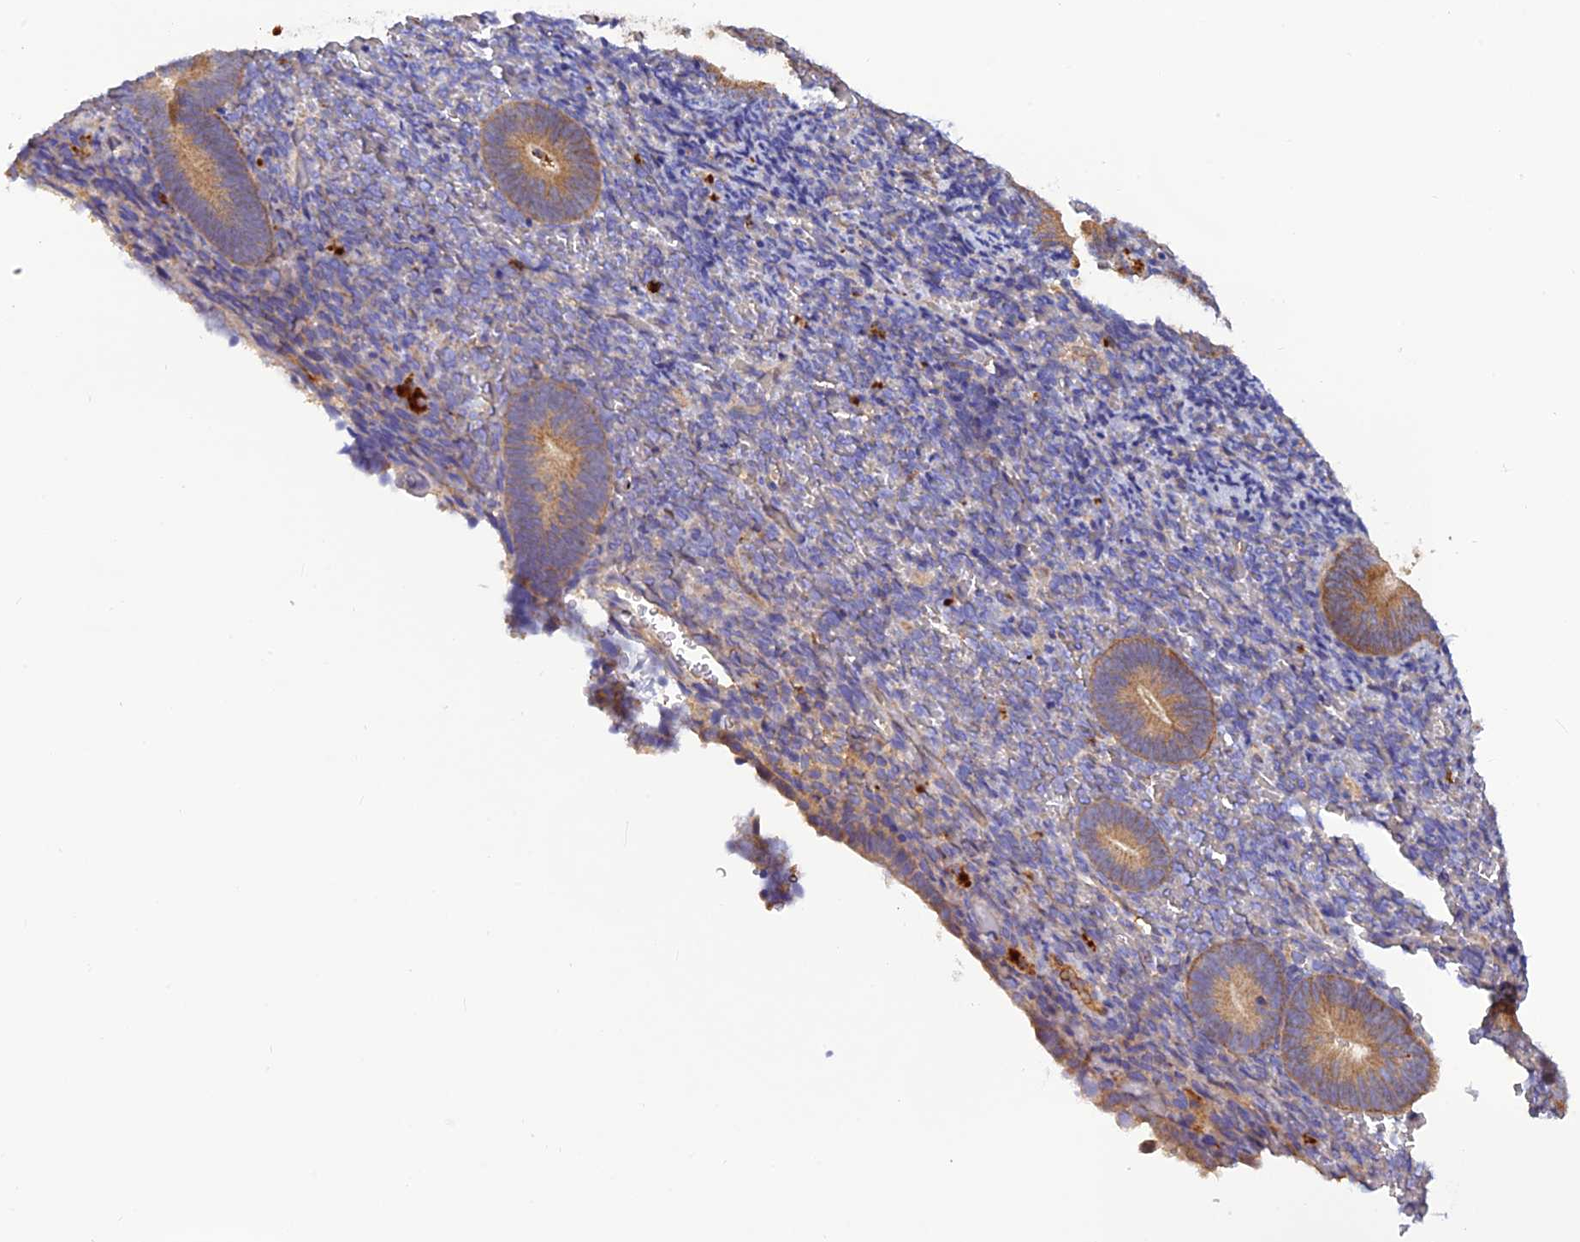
{"staining": {"intensity": "weak", "quantity": "<25%", "location": "cytoplasmic/membranous"}, "tissue": "endometrium", "cell_type": "Cells in endometrial stroma", "image_type": "normal", "snomed": [{"axis": "morphology", "description": "Normal tissue, NOS"}, {"axis": "topography", "description": "Endometrium"}], "caption": "Cells in endometrial stroma show no significant protein positivity in benign endometrium.", "gene": "PZP", "patient": {"sex": "female", "age": 51}}